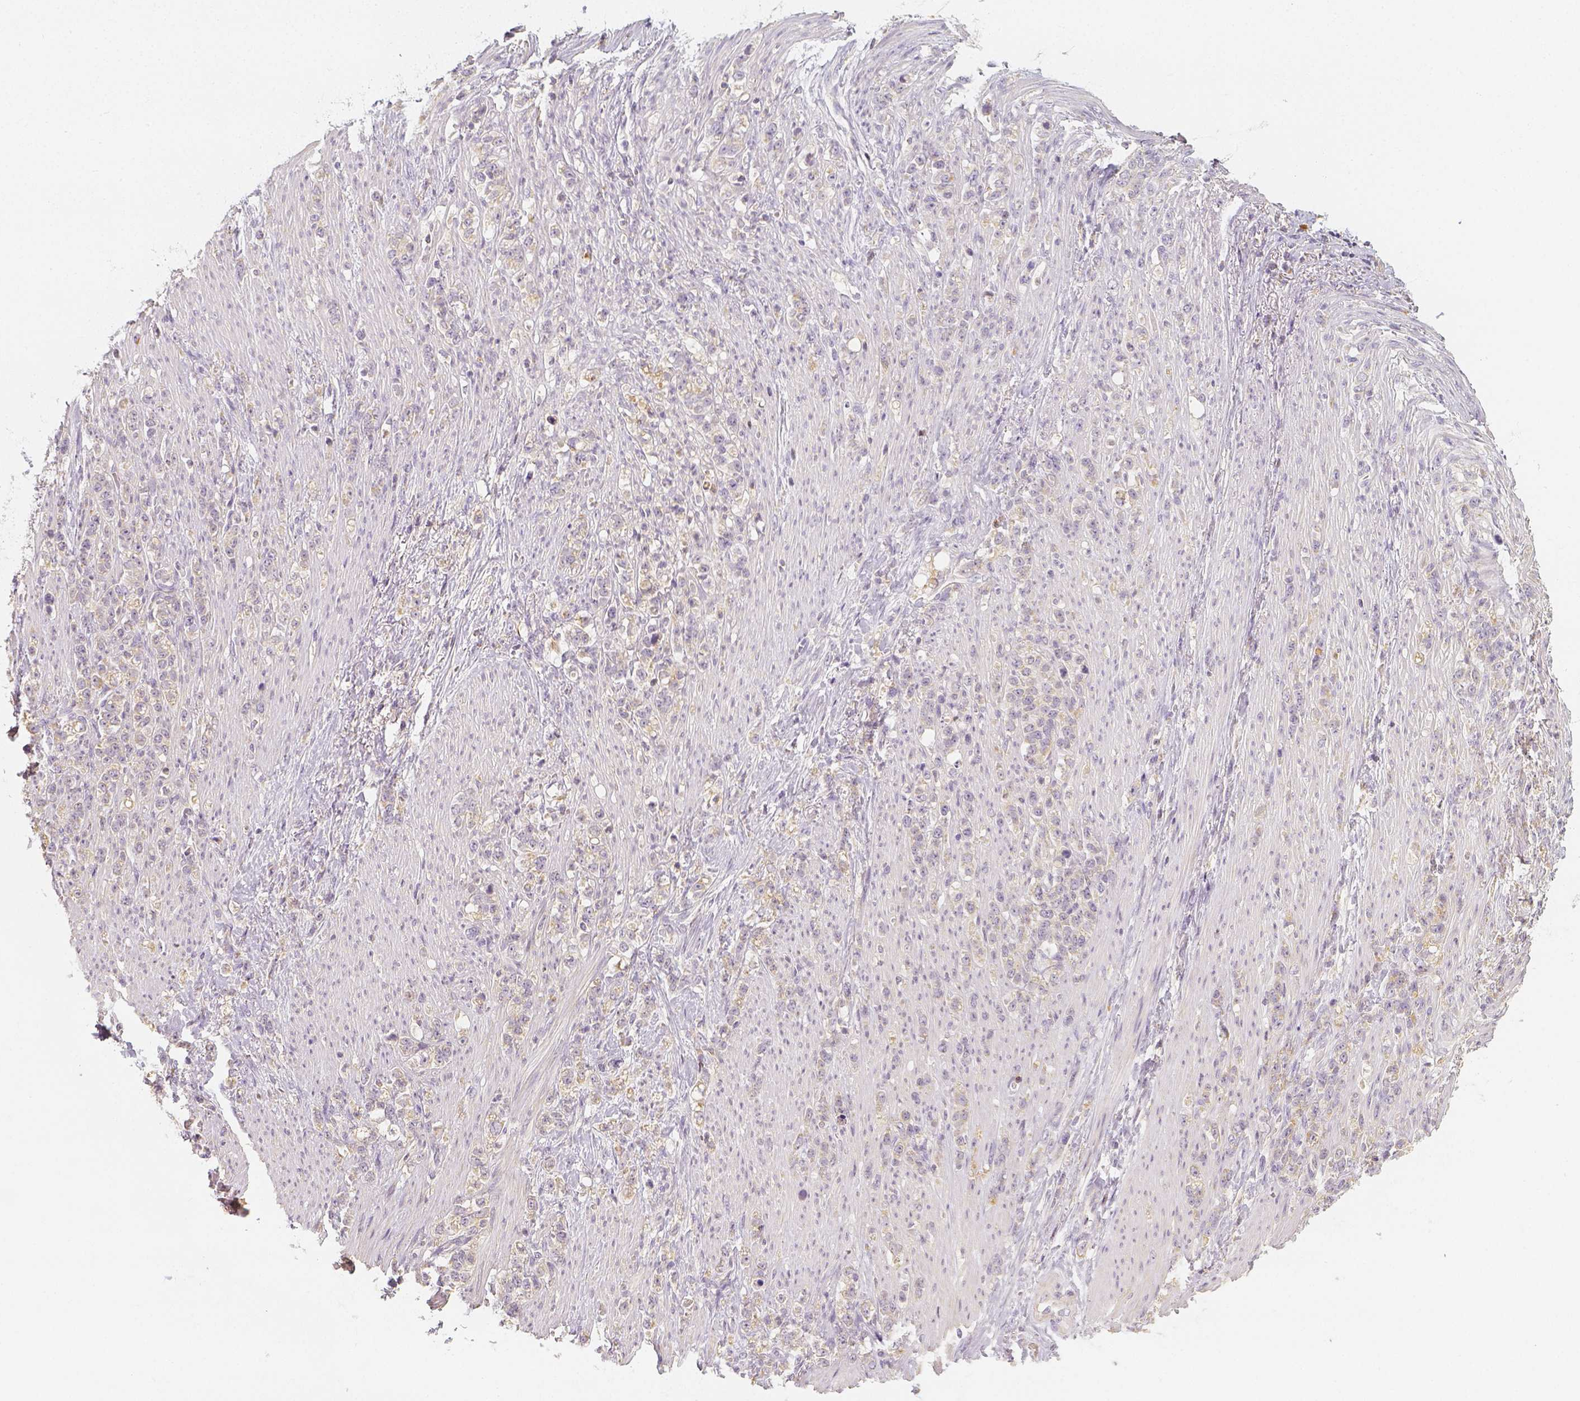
{"staining": {"intensity": "weak", "quantity": ">75%", "location": "cytoplasmic/membranous"}, "tissue": "stomach cancer", "cell_type": "Tumor cells", "image_type": "cancer", "snomed": [{"axis": "morphology", "description": "Adenocarcinoma, NOS"}, {"axis": "topography", "description": "Stomach, lower"}], "caption": "Weak cytoplasmic/membranous staining is seen in about >75% of tumor cells in stomach adenocarcinoma. (Brightfield microscopy of DAB IHC at high magnification).", "gene": "PTPRJ", "patient": {"sex": "male", "age": 88}}